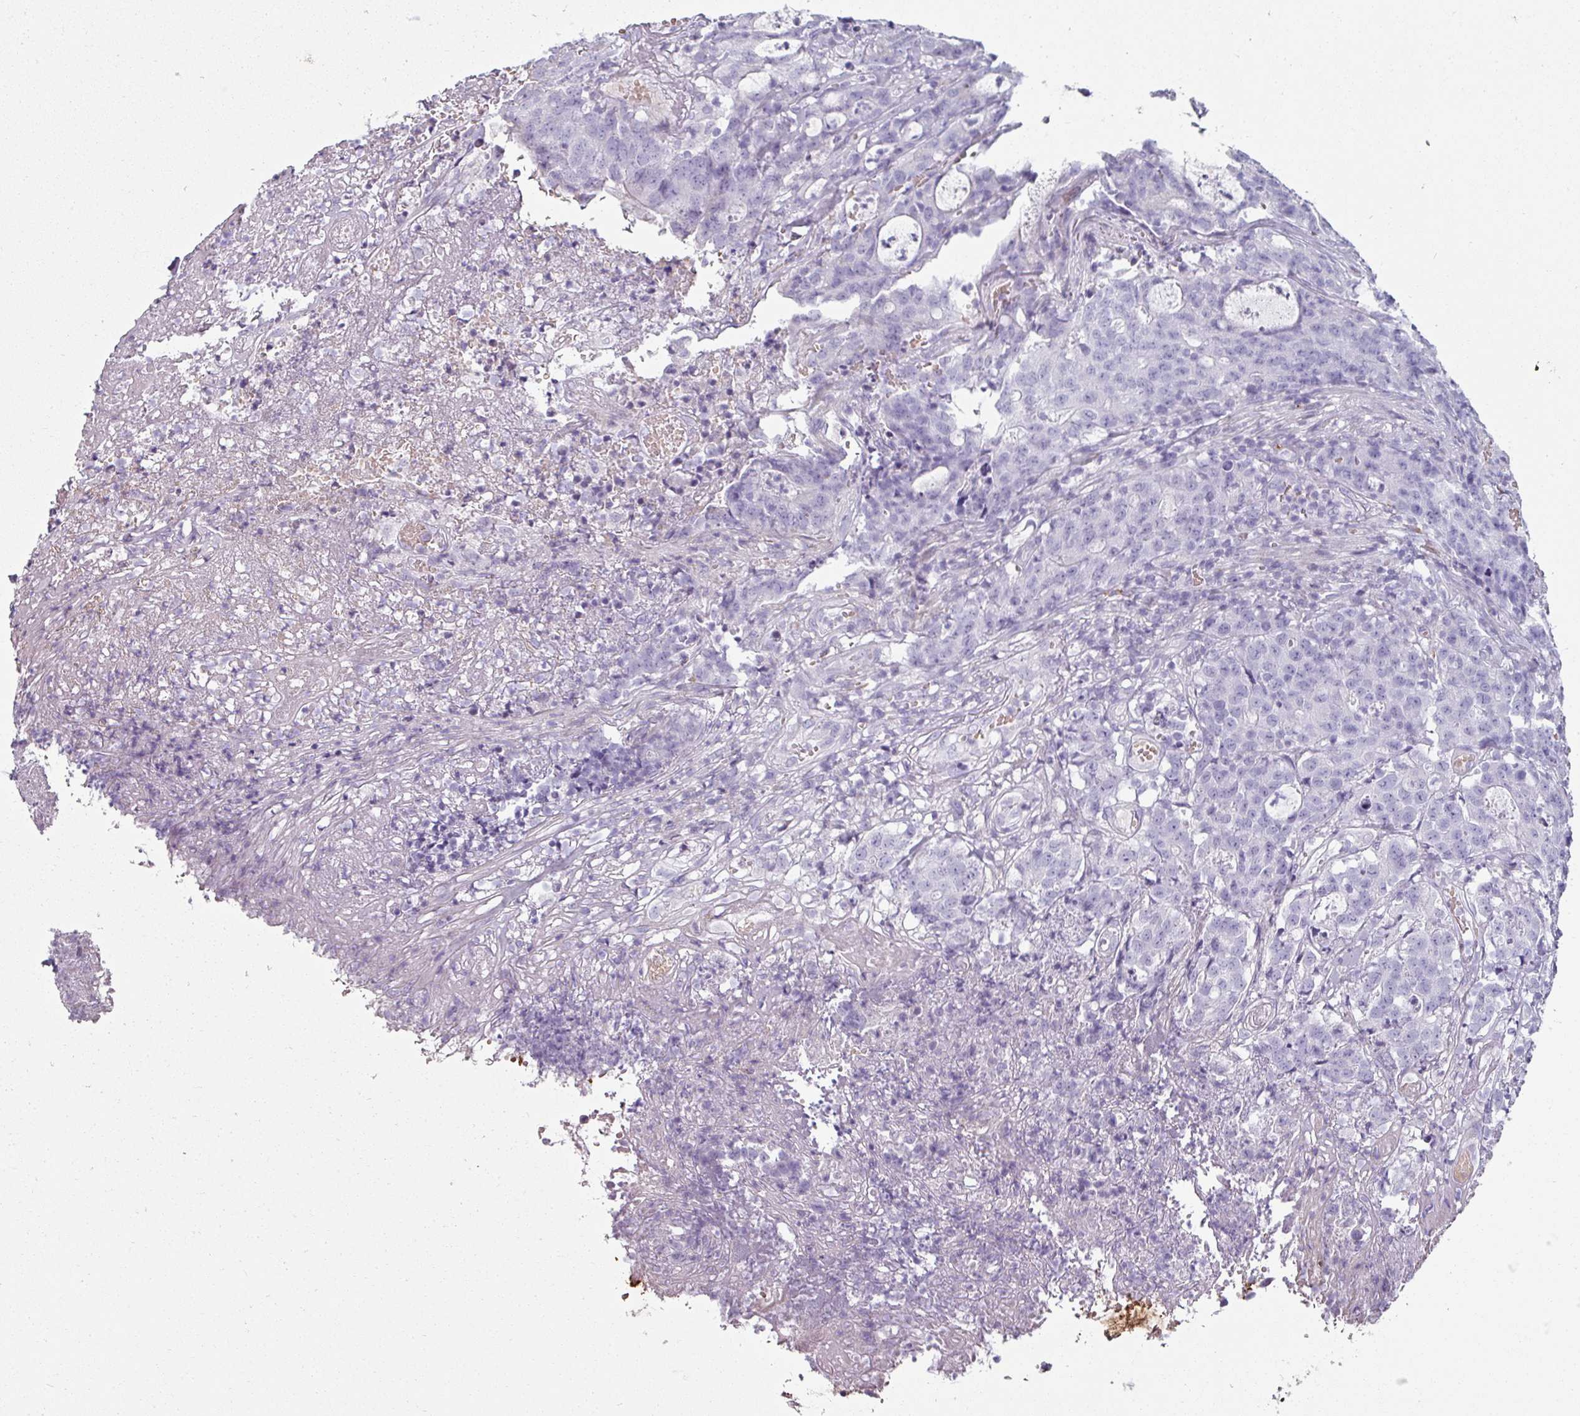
{"staining": {"intensity": "negative", "quantity": "none", "location": "none"}, "tissue": "colorectal cancer", "cell_type": "Tumor cells", "image_type": "cancer", "snomed": [{"axis": "morphology", "description": "Adenocarcinoma, NOS"}, {"axis": "topography", "description": "Colon"}], "caption": "High power microscopy micrograph of an IHC micrograph of colorectal adenocarcinoma, revealing no significant positivity in tumor cells.", "gene": "CLCA1", "patient": {"sex": "male", "age": 83}}